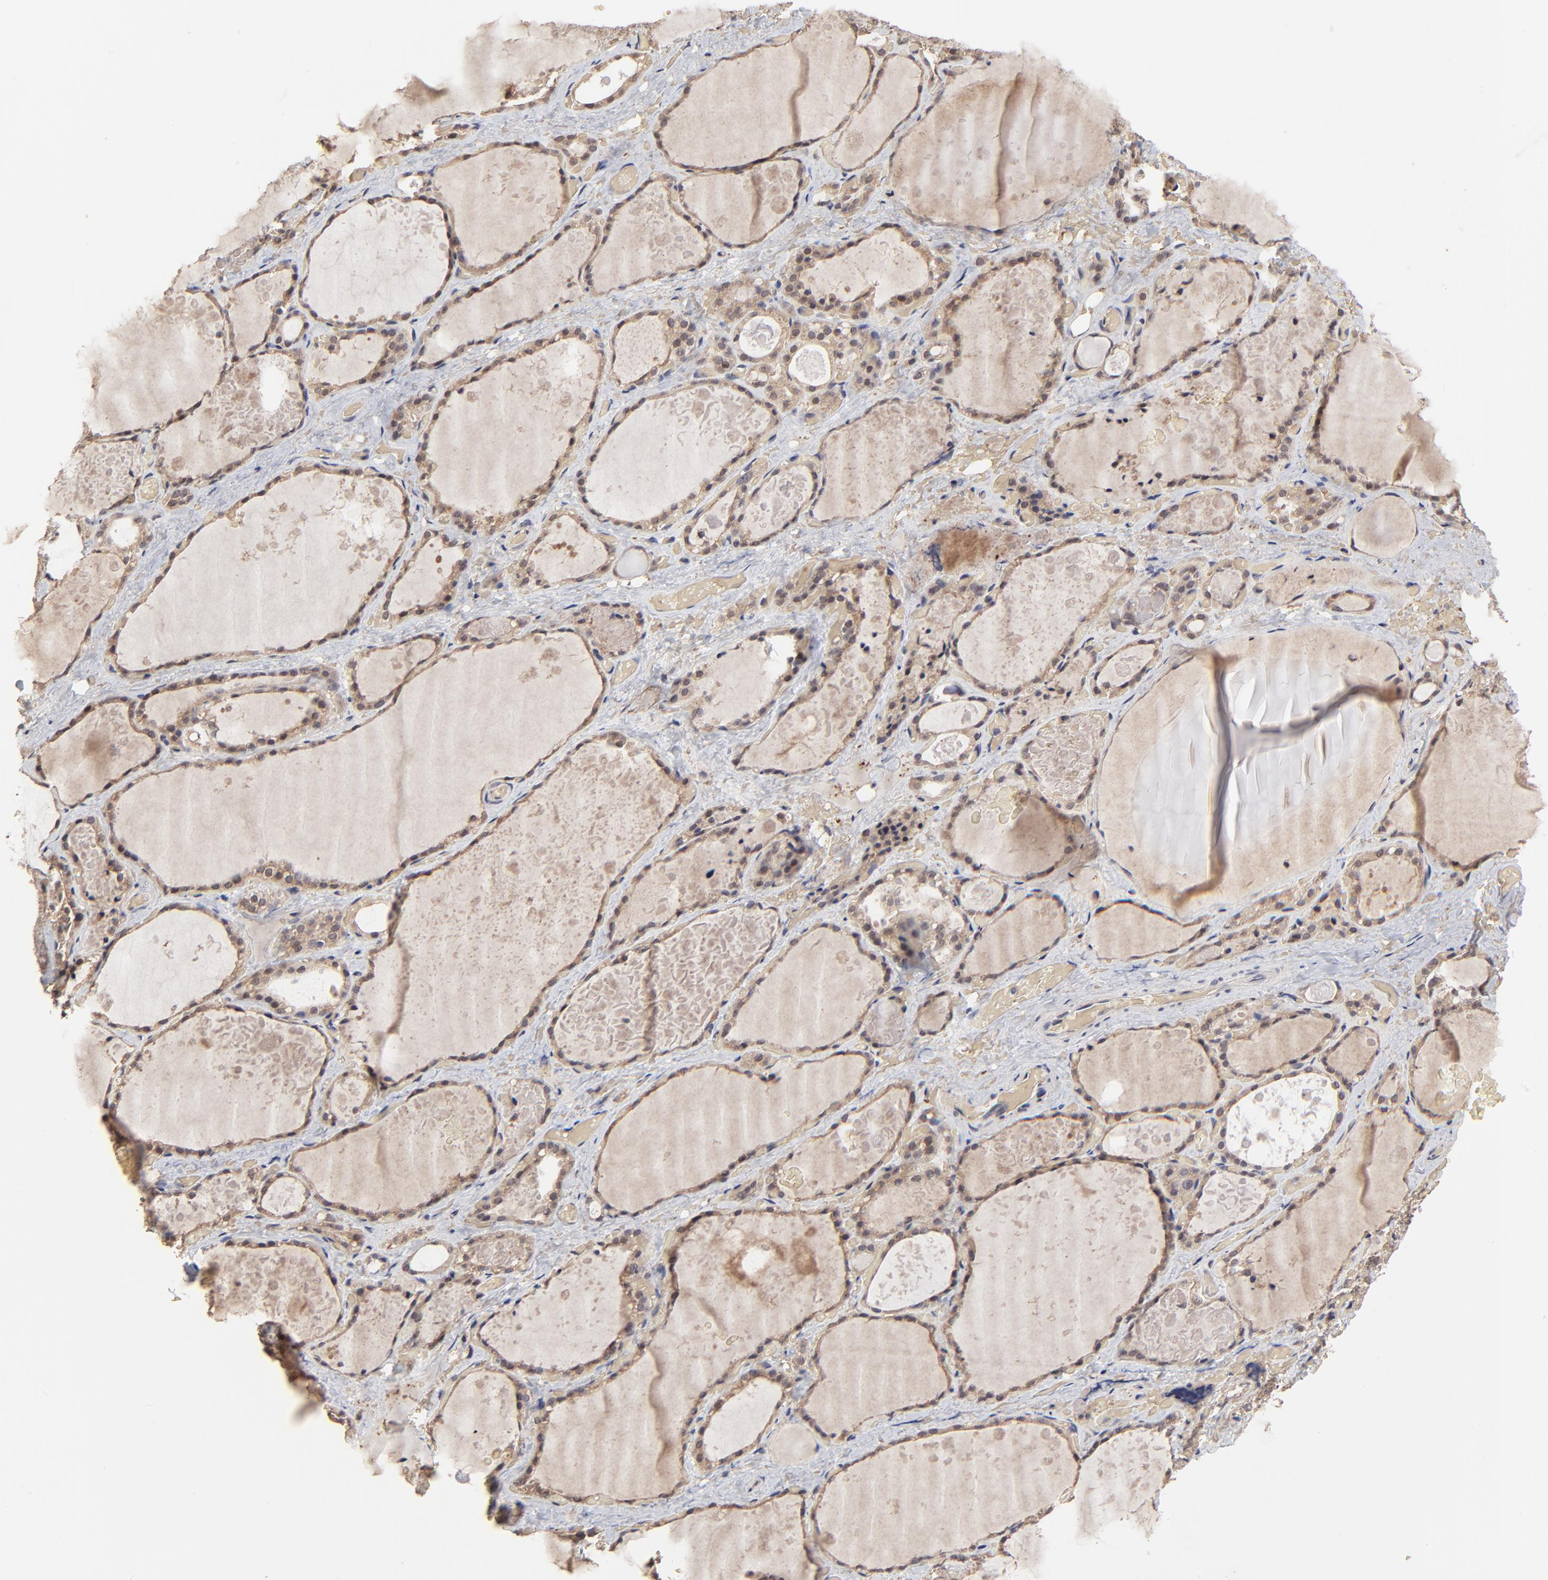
{"staining": {"intensity": "weak", "quantity": ">75%", "location": "cytoplasmic/membranous"}, "tissue": "thyroid gland", "cell_type": "Glandular cells", "image_type": "normal", "snomed": [{"axis": "morphology", "description": "Normal tissue, NOS"}, {"axis": "topography", "description": "Thyroid gland"}], "caption": "Protein staining by immunohistochemistry (IHC) demonstrates weak cytoplasmic/membranous expression in approximately >75% of glandular cells in benign thyroid gland. The staining was performed using DAB, with brown indicating positive protein expression. Nuclei are stained blue with hematoxylin.", "gene": "FRMD8", "patient": {"sex": "male", "age": 61}}